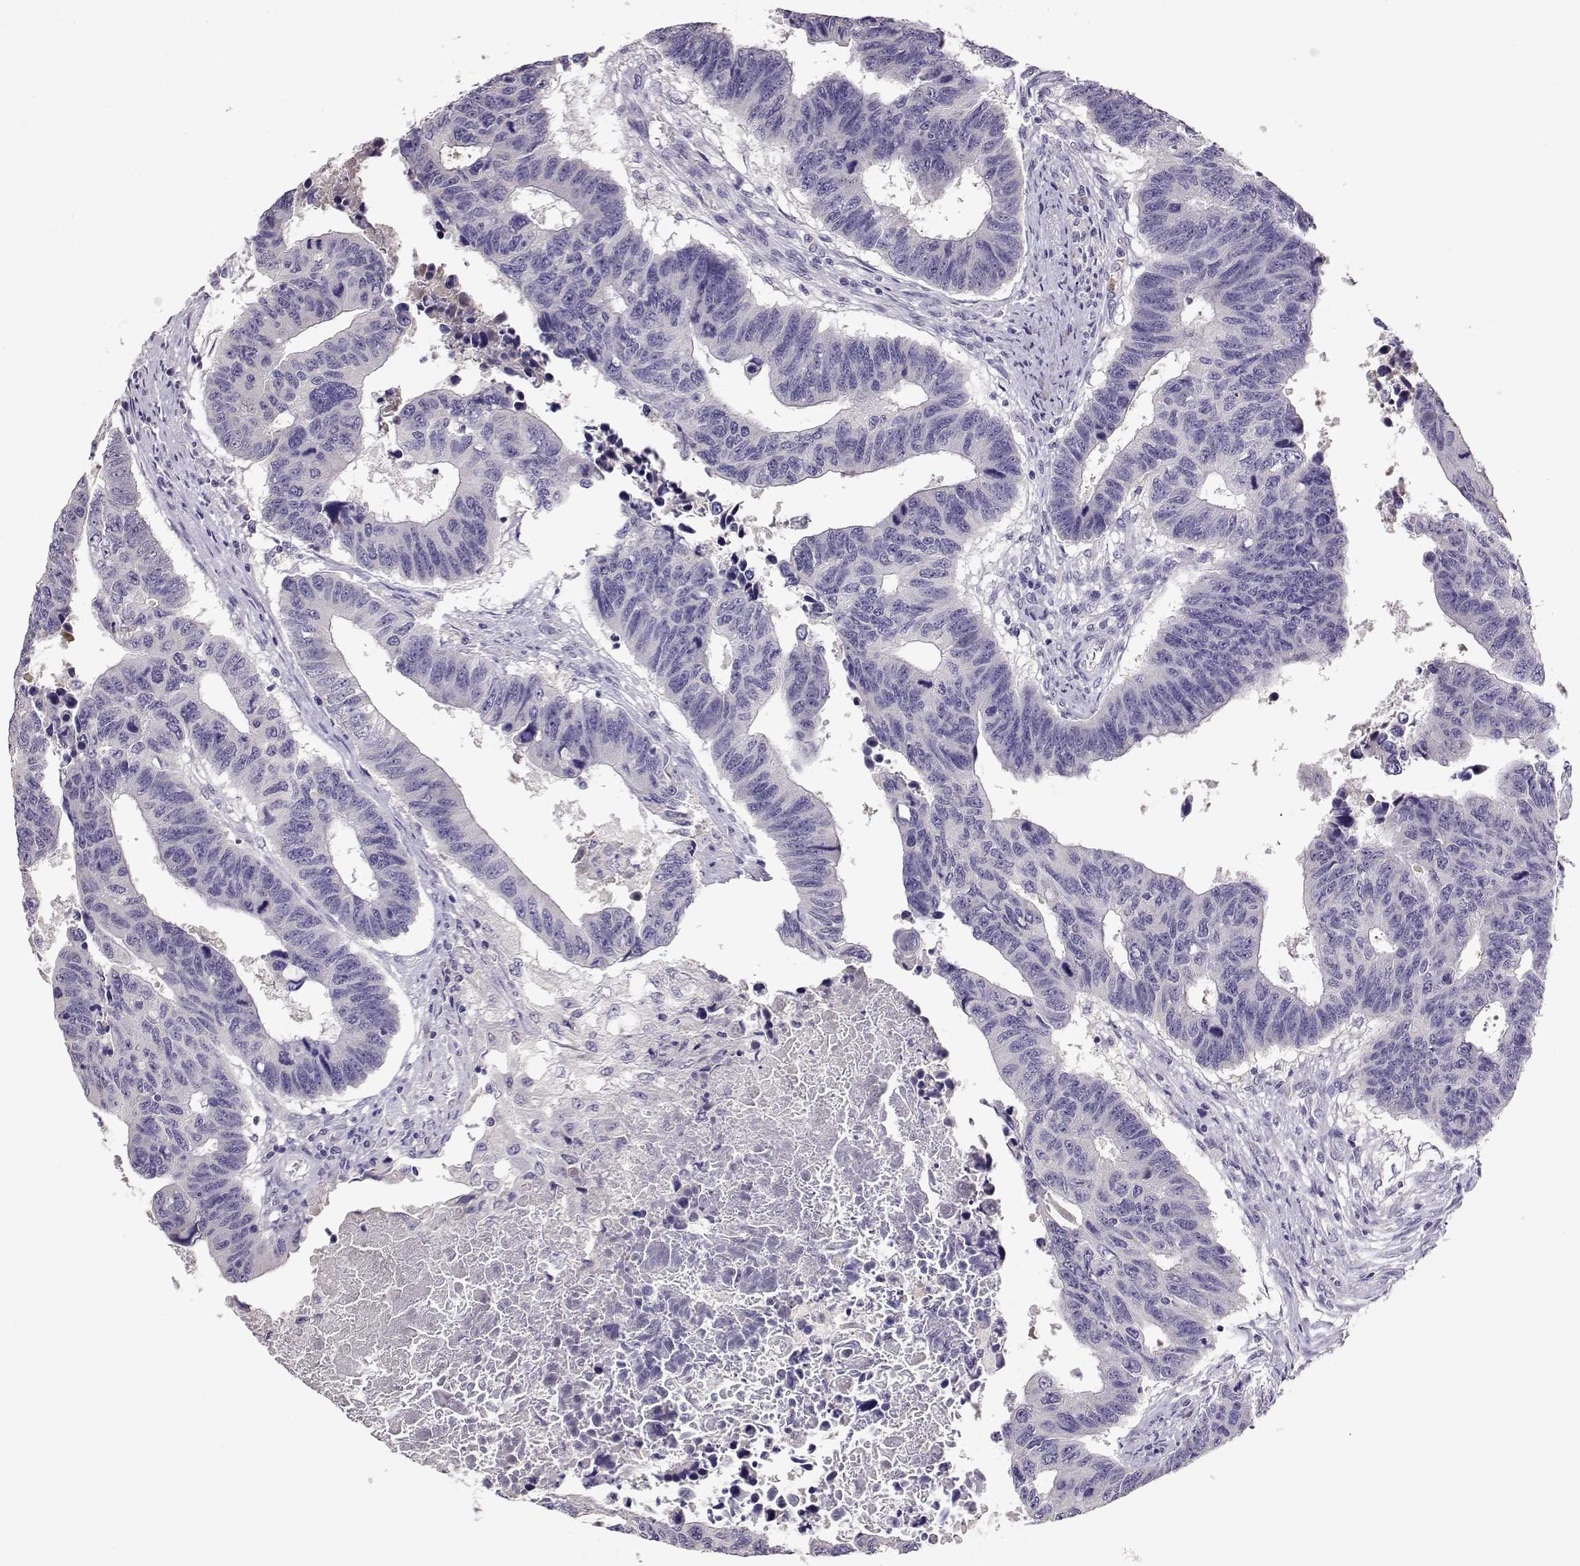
{"staining": {"intensity": "negative", "quantity": "none", "location": "none"}, "tissue": "colorectal cancer", "cell_type": "Tumor cells", "image_type": "cancer", "snomed": [{"axis": "morphology", "description": "Adenocarcinoma, NOS"}, {"axis": "topography", "description": "Rectum"}], "caption": "Tumor cells show no significant positivity in colorectal cancer. (DAB (3,3'-diaminobenzidine) immunohistochemistry visualized using brightfield microscopy, high magnification).", "gene": "TACR1", "patient": {"sex": "female", "age": 85}}